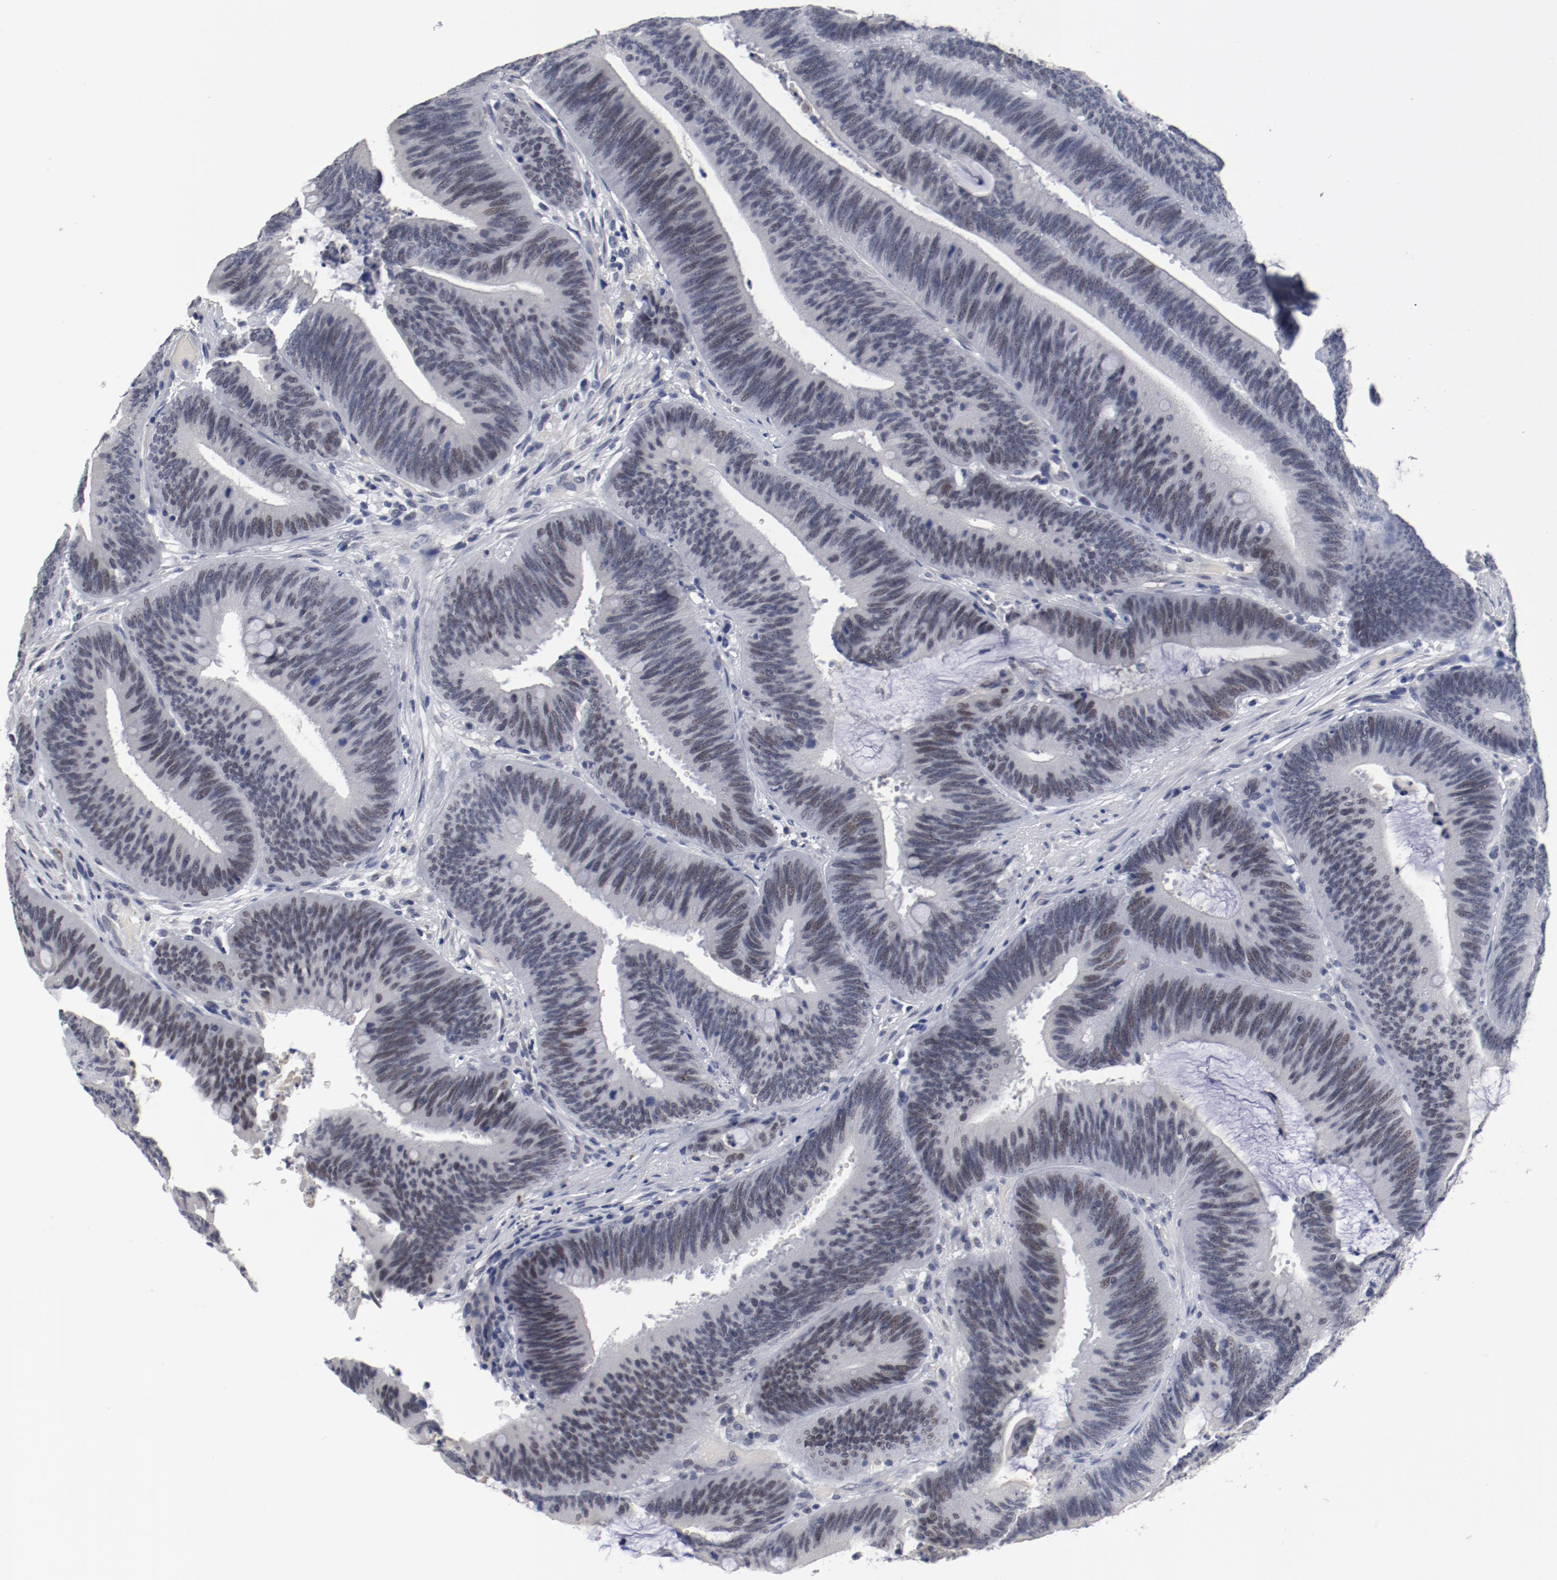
{"staining": {"intensity": "weak", "quantity": "<25%", "location": "nuclear"}, "tissue": "colorectal cancer", "cell_type": "Tumor cells", "image_type": "cancer", "snomed": [{"axis": "morphology", "description": "Adenocarcinoma, NOS"}, {"axis": "topography", "description": "Rectum"}], "caption": "Tumor cells are negative for brown protein staining in colorectal cancer (adenocarcinoma).", "gene": "ANKLE2", "patient": {"sex": "female", "age": 66}}